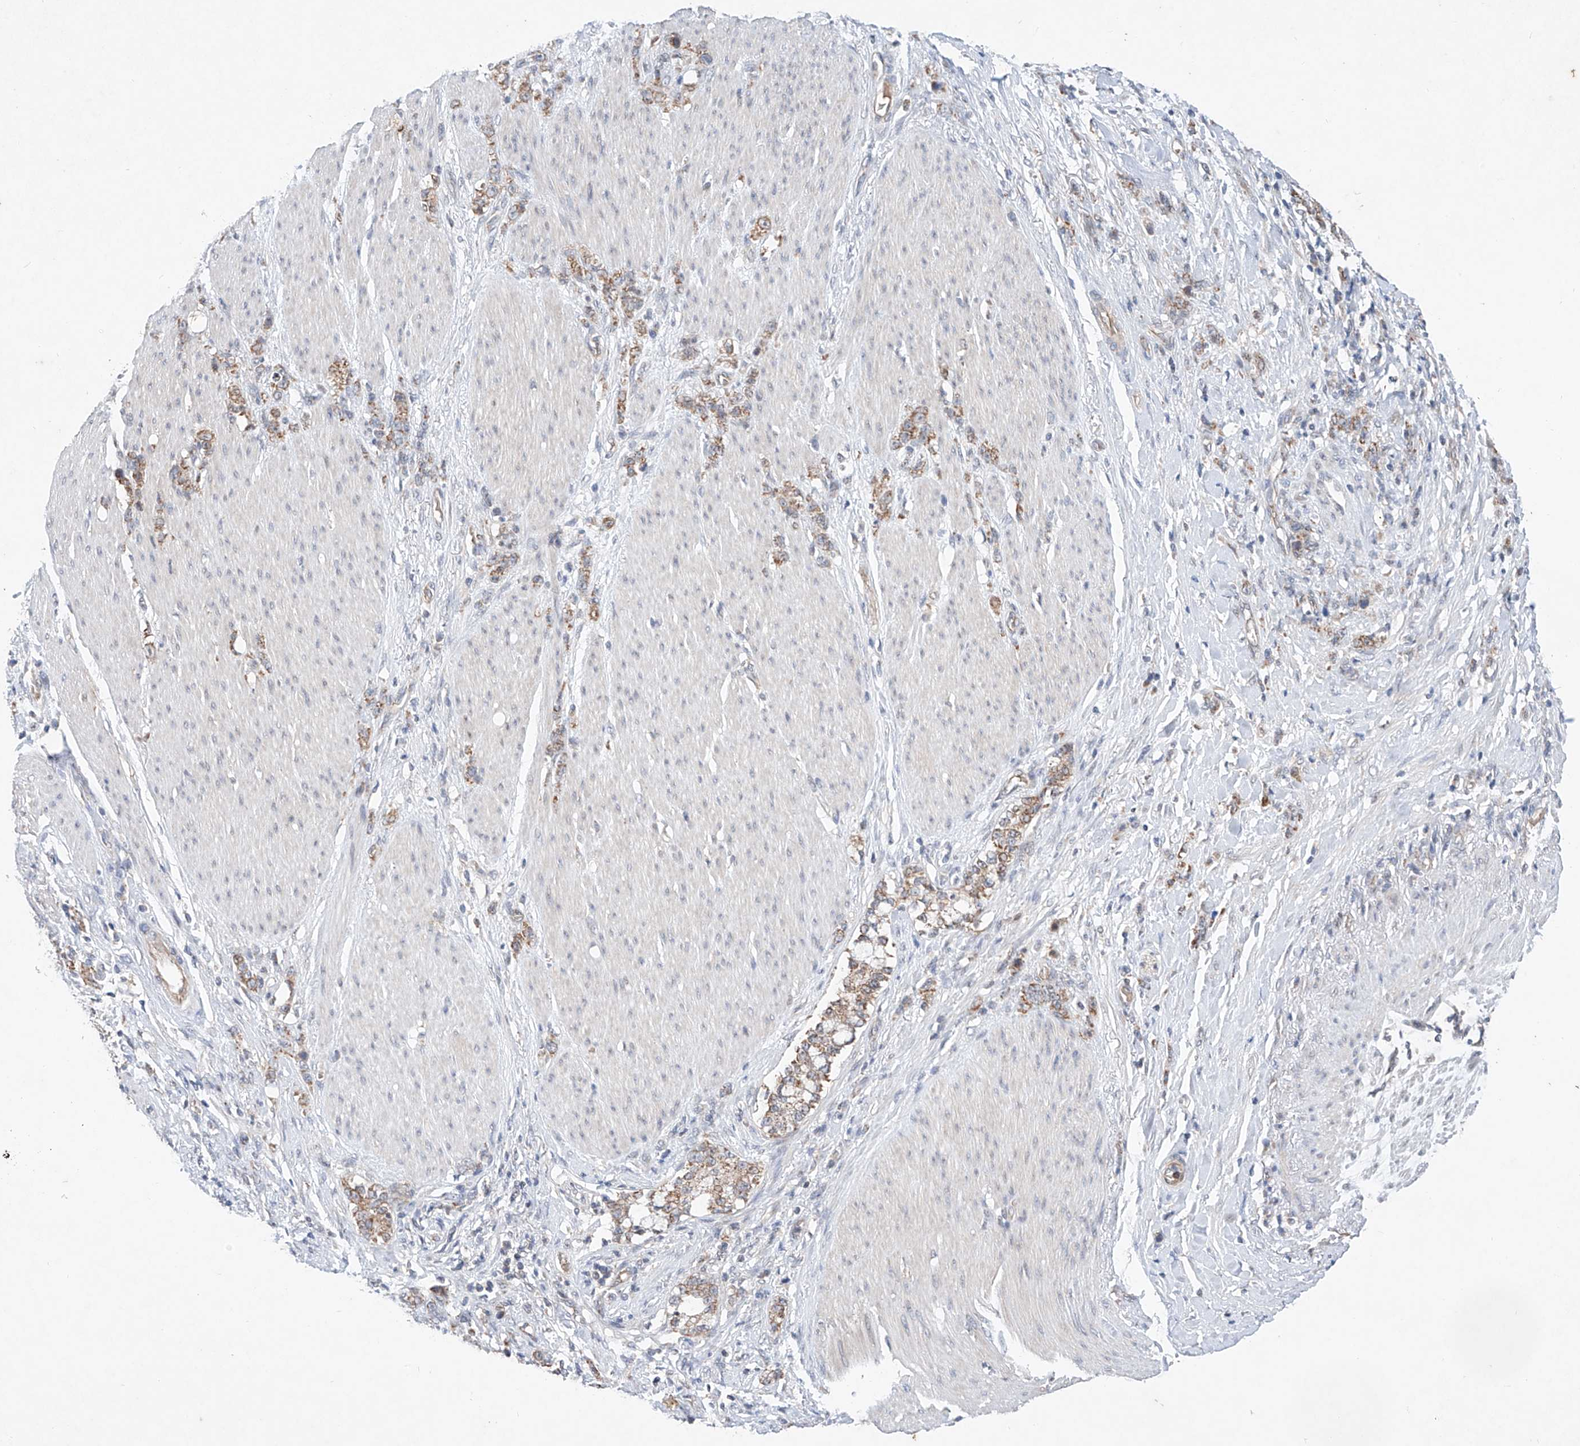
{"staining": {"intensity": "moderate", "quantity": ">75%", "location": "cytoplasmic/membranous"}, "tissue": "stomach cancer", "cell_type": "Tumor cells", "image_type": "cancer", "snomed": [{"axis": "morphology", "description": "Adenocarcinoma, NOS"}, {"axis": "topography", "description": "Stomach, lower"}], "caption": "Immunohistochemistry of stomach cancer (adenocarcinoma) shows medium levels of moderate cytoplasmic/membranous positivity in approximately >75% of tumor cells. (DAB (3,3'-diaminobenzidine) IHC, brown staining for protein, blue staining for nuclei).", "gene": "FASTK", "patient": {"sex": "male", "age": 88}}